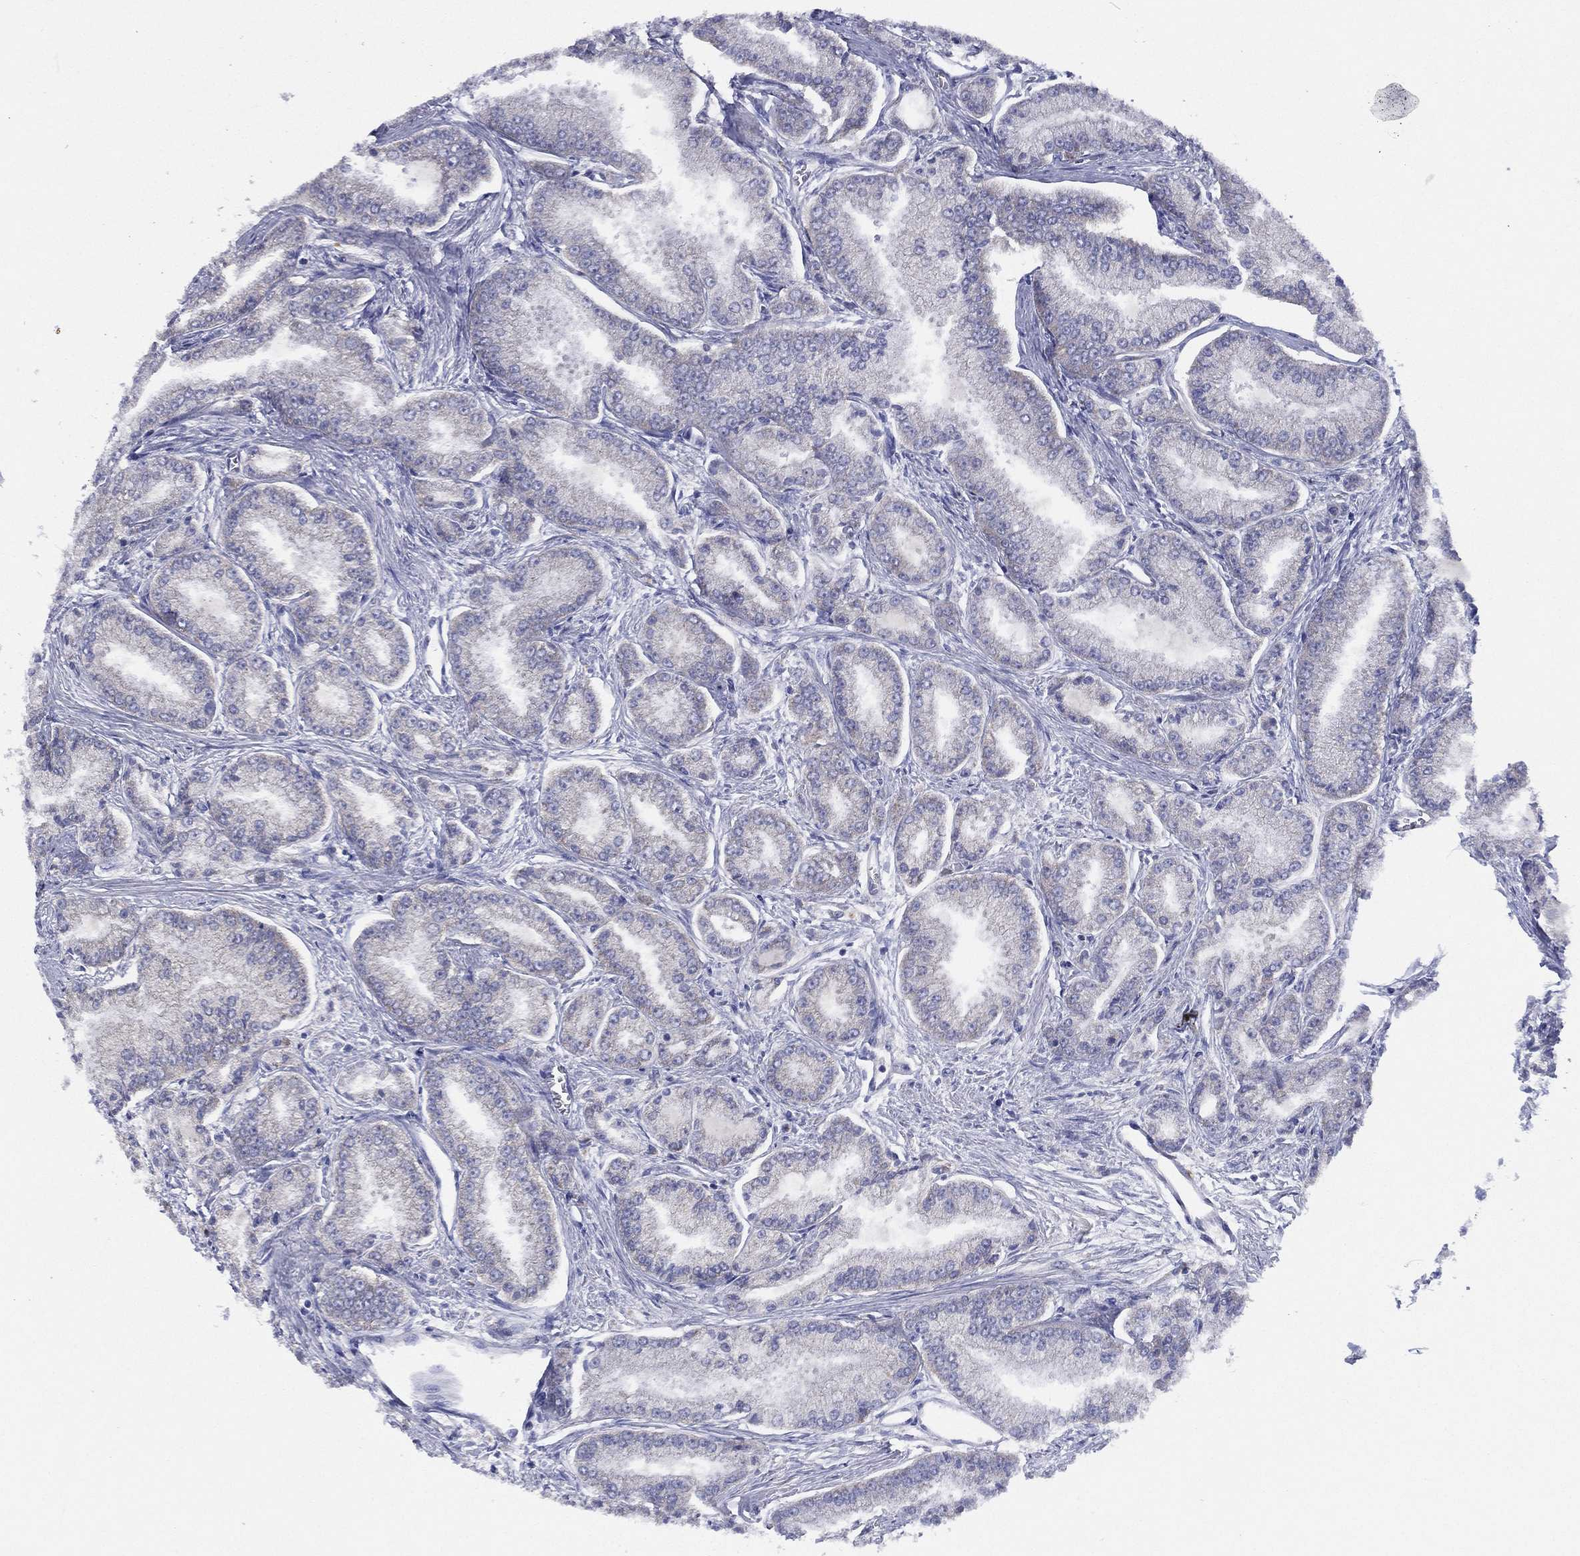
{"staining": {"intensity": "negative", "quantity": "none", "location": "none"}, "tissue": "prostate cancer", "cell_type": "Tumor cells", "image_type": "cancer", "snomed": [{"axis": "morphology", "description": "Adenocarcinoma, NOS"}, {"axis": "morphology", "description": "Adenocarcinoma, High grade"}, {"axis": "topography", "description": "Prostate"}], "caption": "The micrograph shows no significant staining in tumor cells of prostate adenocarcinoma.", "gene": "ZNF223", "patient": {"sex": "male", "age": 70}}